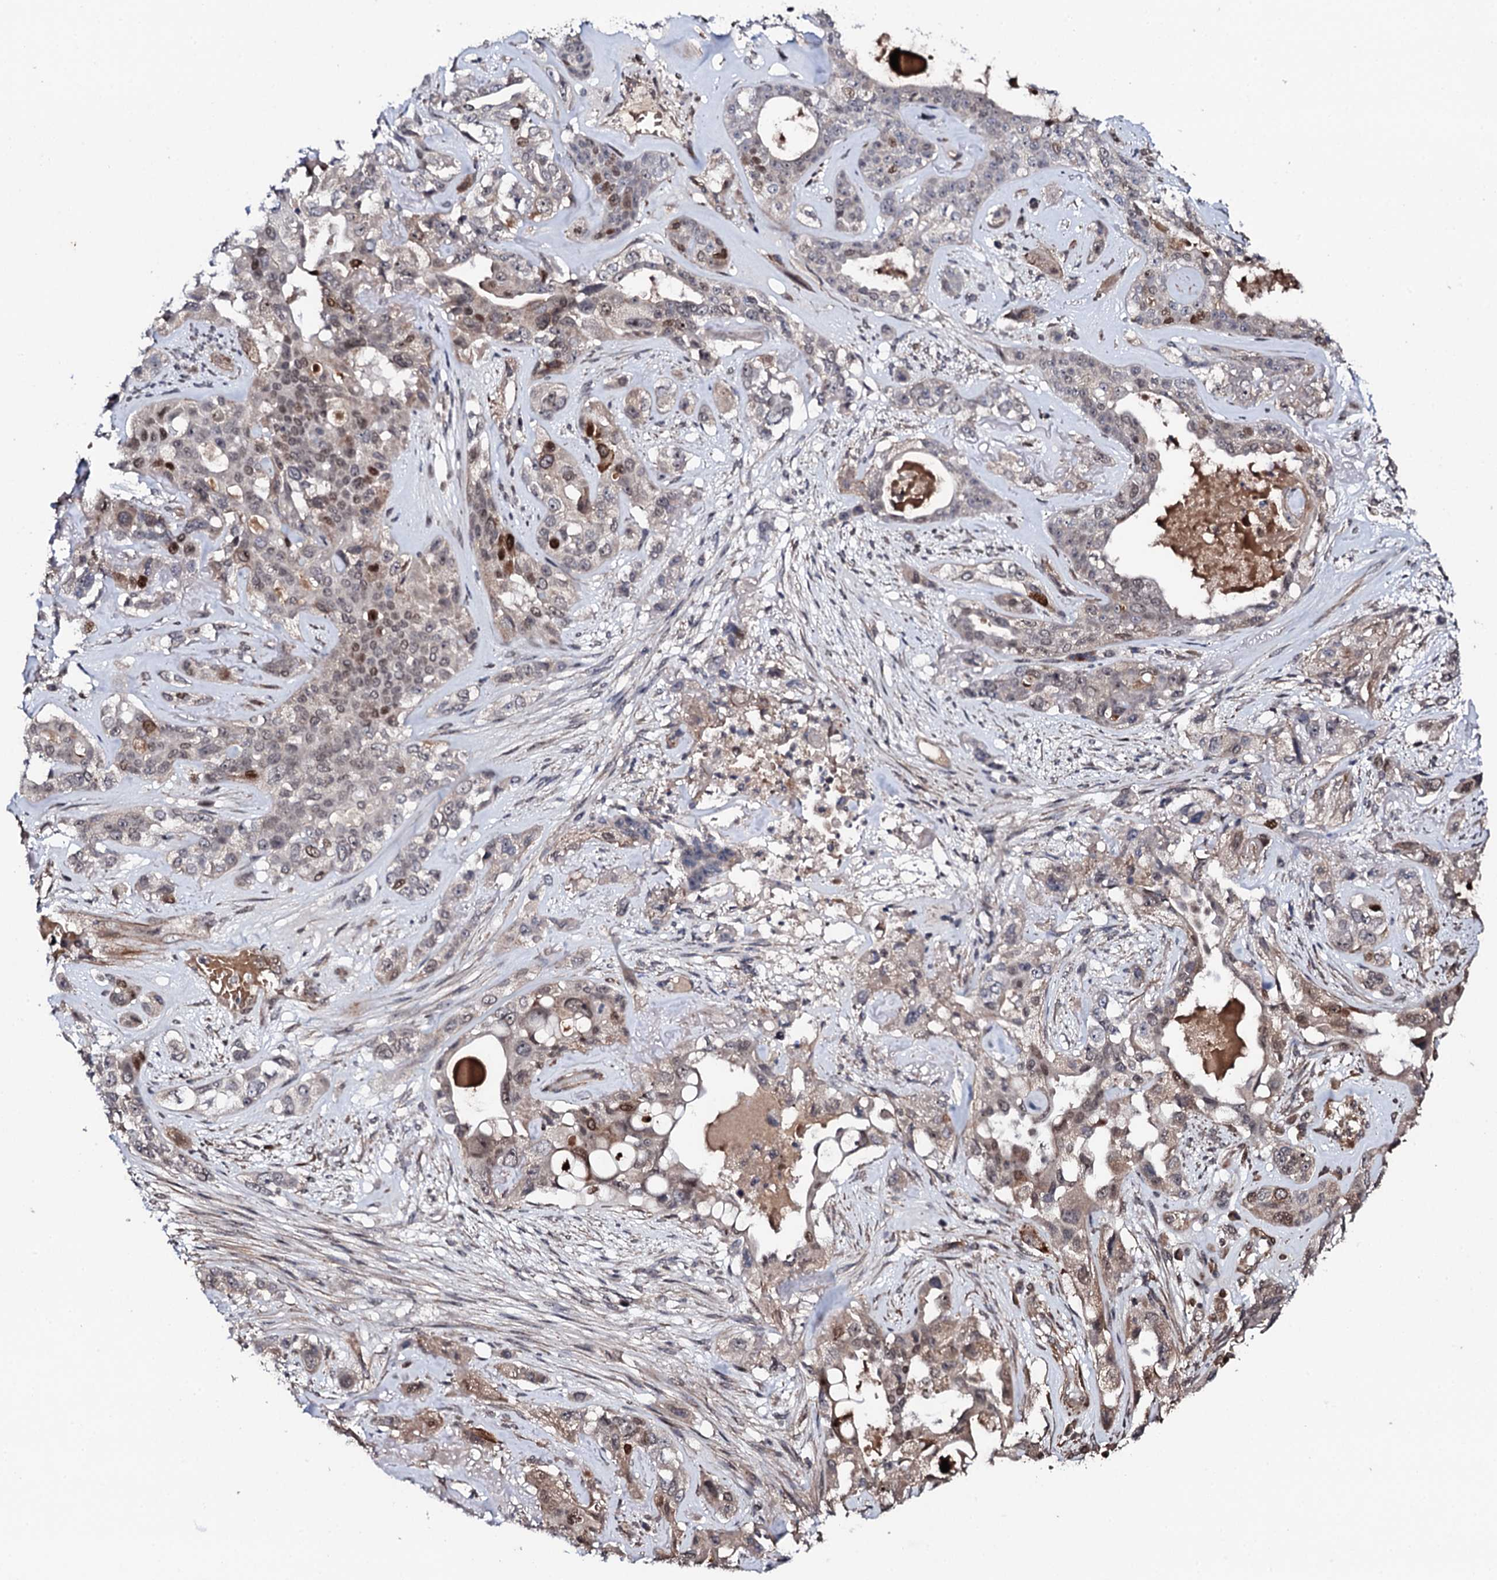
{"staining": {"intensity": "weak", "quantity": "25%-75%", "location": "nuclear"}, "tissue": "lung cancer", "cell_type": "Tumor cells", "image_type": "cancer", "snomed": [{"axis": "morphology", "description": "Squamous cell carcinoma, NOS"}, {"axis": "topography", "description": "Lung"}], "caption": "Lung squamous cell carcinoma tissue reveals weak nuclear expression in about 25%-75% of tumor cells (Brightfield microscopy of DAB IHC at high magnification).", "gene": "FAM111A", "patient": {"sex": "female", "age": 70}}